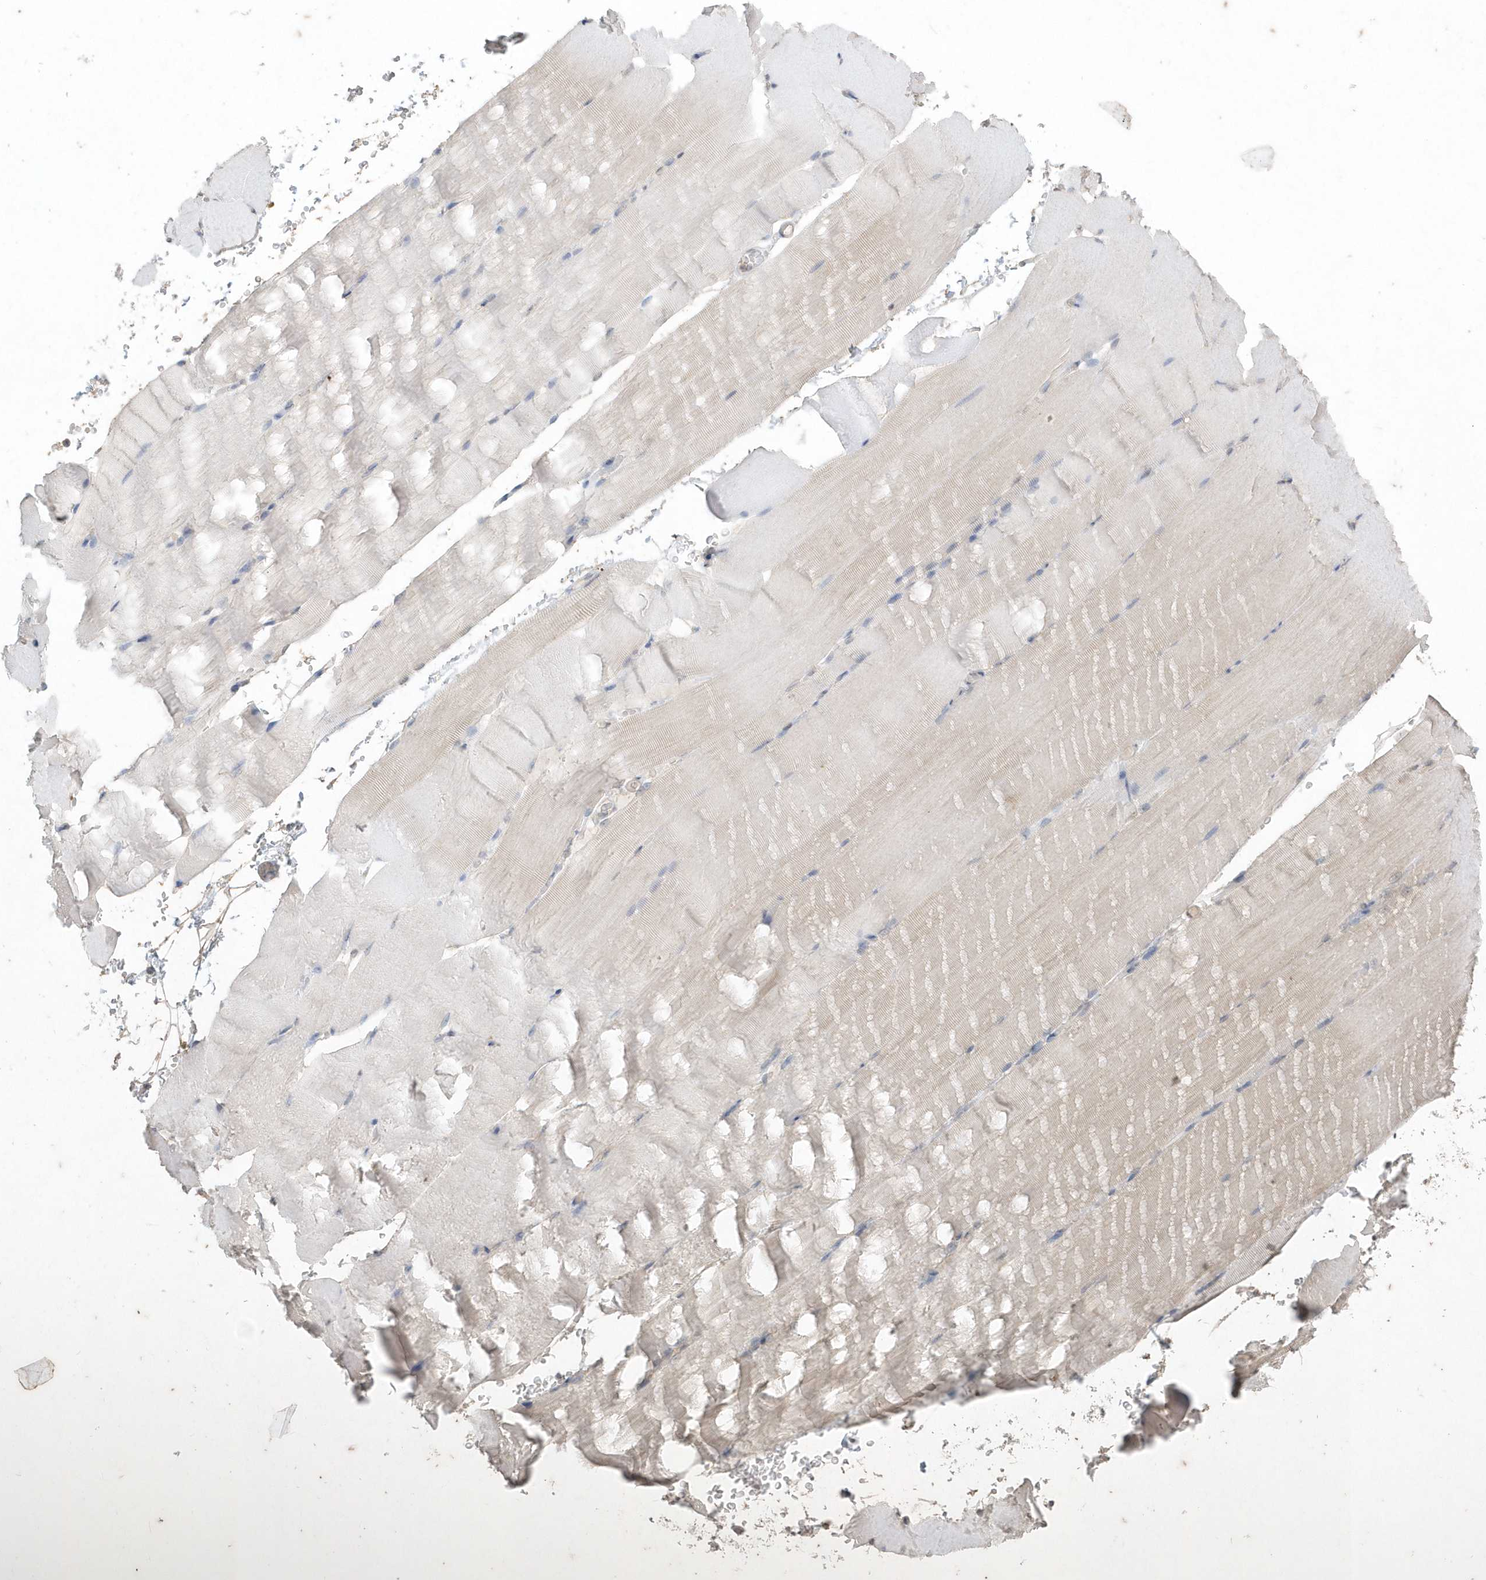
{"staining": {"intensity": "weak", "quantity": "<25%", "location": "cytoplasmic/membranous"}, "tissue": "skeletal muscle", "cell_type": "Myocytes", "image_type": "normal", "snomed": [{"axis": "morphology", "description": "Normal tissue, NOS"}, {"axis": "topography", "description": "Skeletal muscle"}, {"axis": "topography", "description": "Parathyroid gland"}], "caption": "Immunohistochemistry (IHC) photomicrograph of unremarkable skeletal muscle stained for a protein (brown), which shows no staining in myocytes.", "gene": "AKR7A2", "patient": {"sex": "female", "age": 37}}